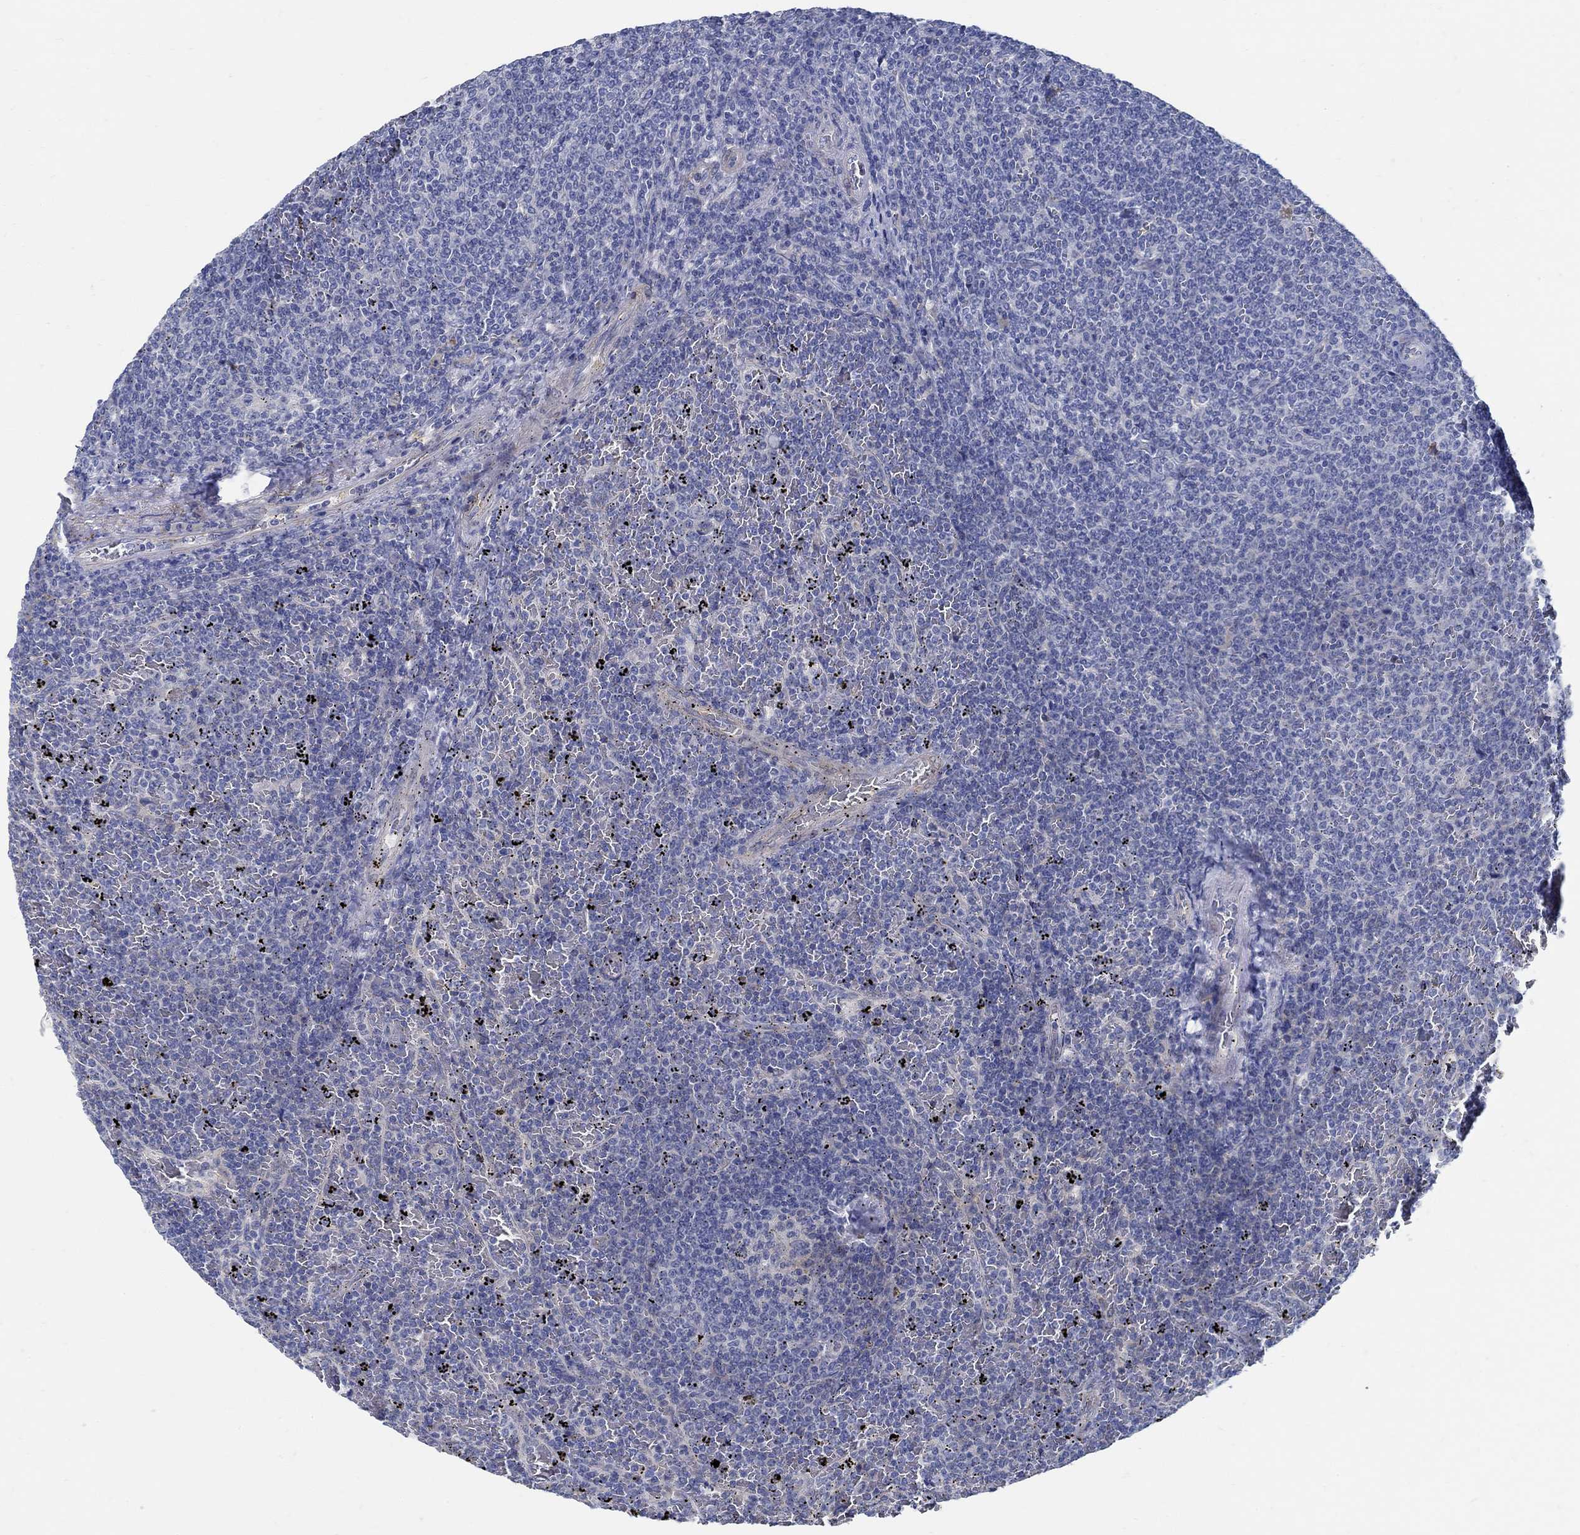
{"staining": {"intensity": "negative", "quantity": "none", "location": "none"}, "tissue": "lymphoma", "cell_type": "Tumor cells", "image_type": "cancer", "snomed": [{"axis": "morphology", "description": "Malignant lymphoma, non-Hodgkin's type, Low grade"}, {"axis": "topography", "description": "Spleen"}], "caption": "The histopathology image demonstrates no staining of tumor cells in malignant lymphoma, non-Hodgkin's type (low-grade).", "gene": "C15orf39", "patient": {"sex": "female", "age": 77}}